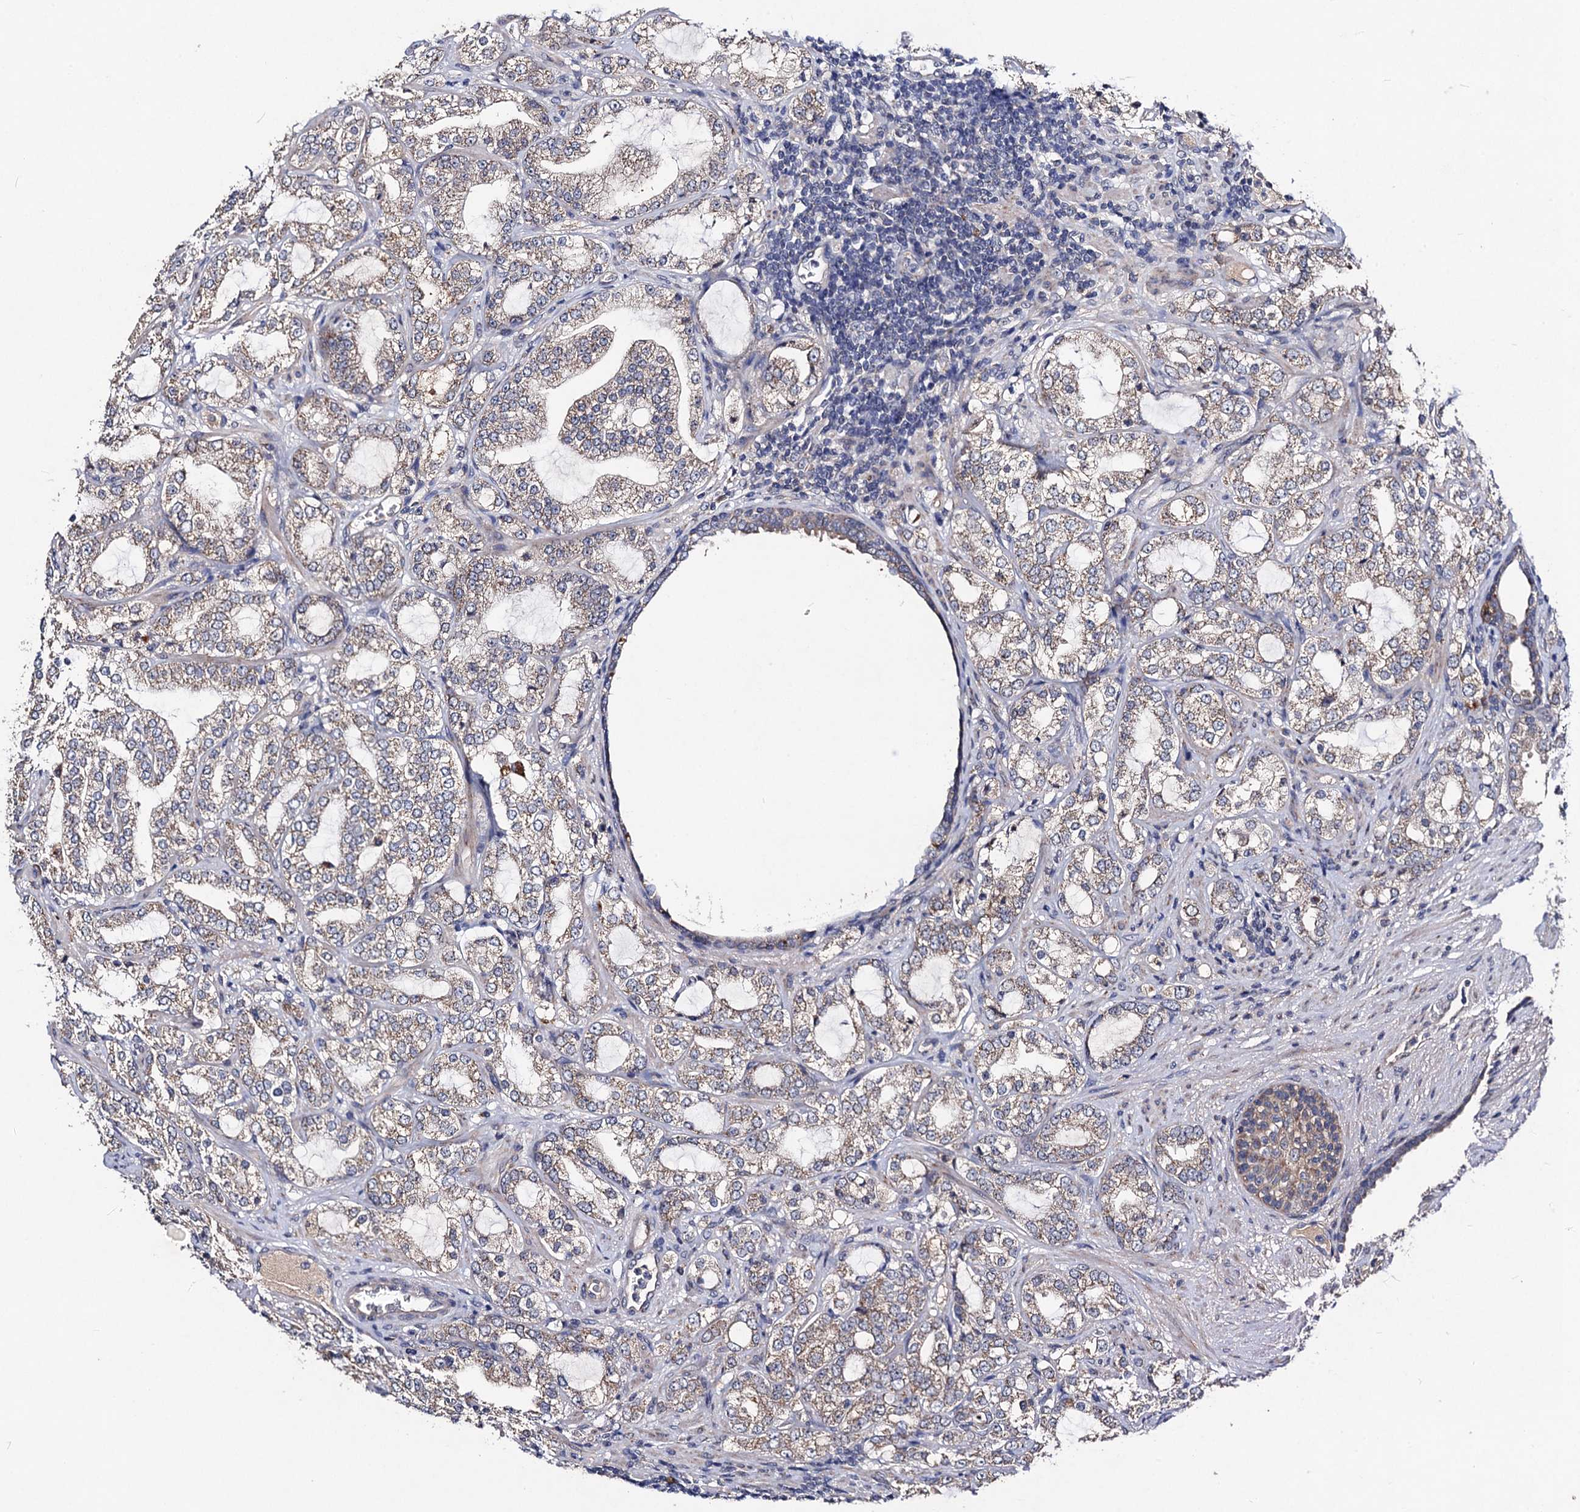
{"staining": {"intensity": "weak", "quantity": "<25%", "location": "cytoplasmic/membranous"}, "tissue": "prostate cancer", "cell_type": "Tumor cells", "image_type": "cancer", "snomed": [{"axis": "morphology", "description": "Adenocarcinoma, High grade"}, {"axis": "topography", "description": "Prostate"}], "caption": "There is no significant positivity in tumor cells of prostate cancer (high-grade adenocarcinoma).", "gene": "VPS37D", "patient": {"sex": "male", "age": 64}}